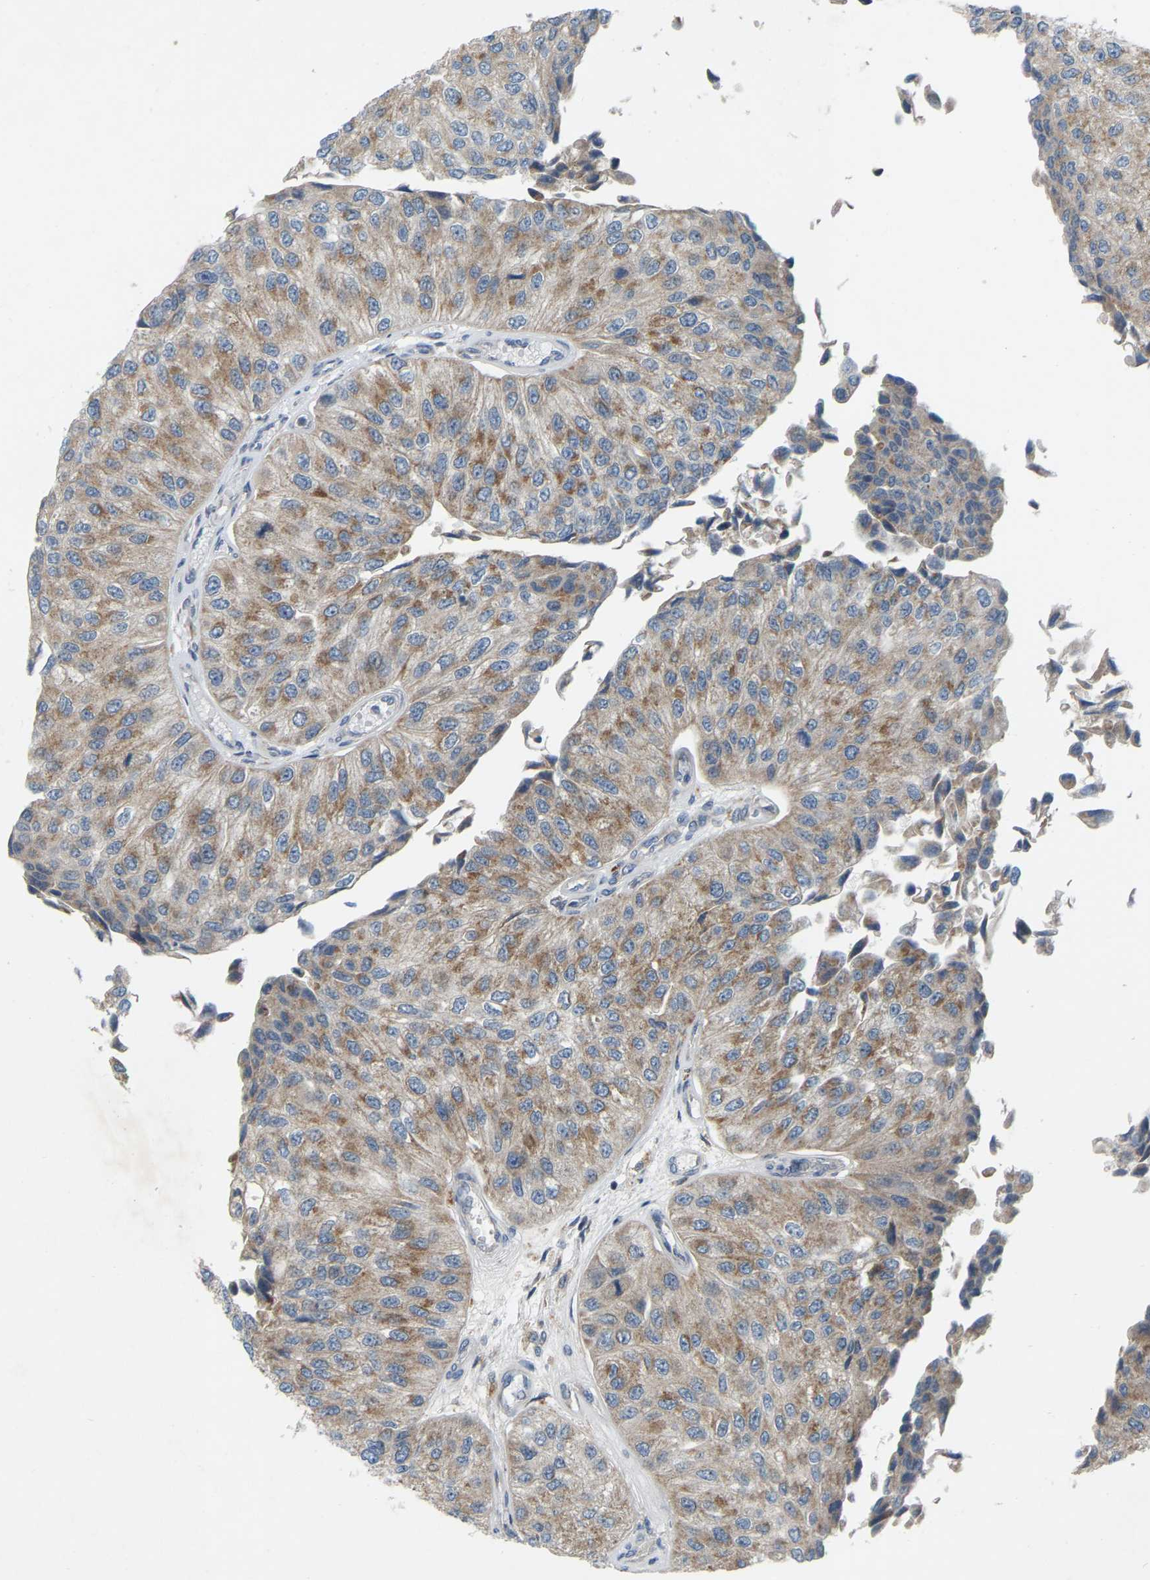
{"staining": {"intensity": "moderate", "quantity": ">75%", "location": "cytoplasmic/membranous"}, "tissue": "urothelial cancer", "cell_type": "Tumor cells", "image_type": "cancer", "snomed": [{"axis": "morphology", "description": "Urothelial carcinoma, High grade"}, {"axis": "topography", "description": "Kidney"}, {"axis": "topography", "description": "Urinary bladder"}], "caption": "High-grade urothelial carcinoma stained for a protein demonstrates moderate cytoplasmic/membranous positivity in tumor cells.", "gene": "PARL", "patient": {"sex": "male", "age": 77}}